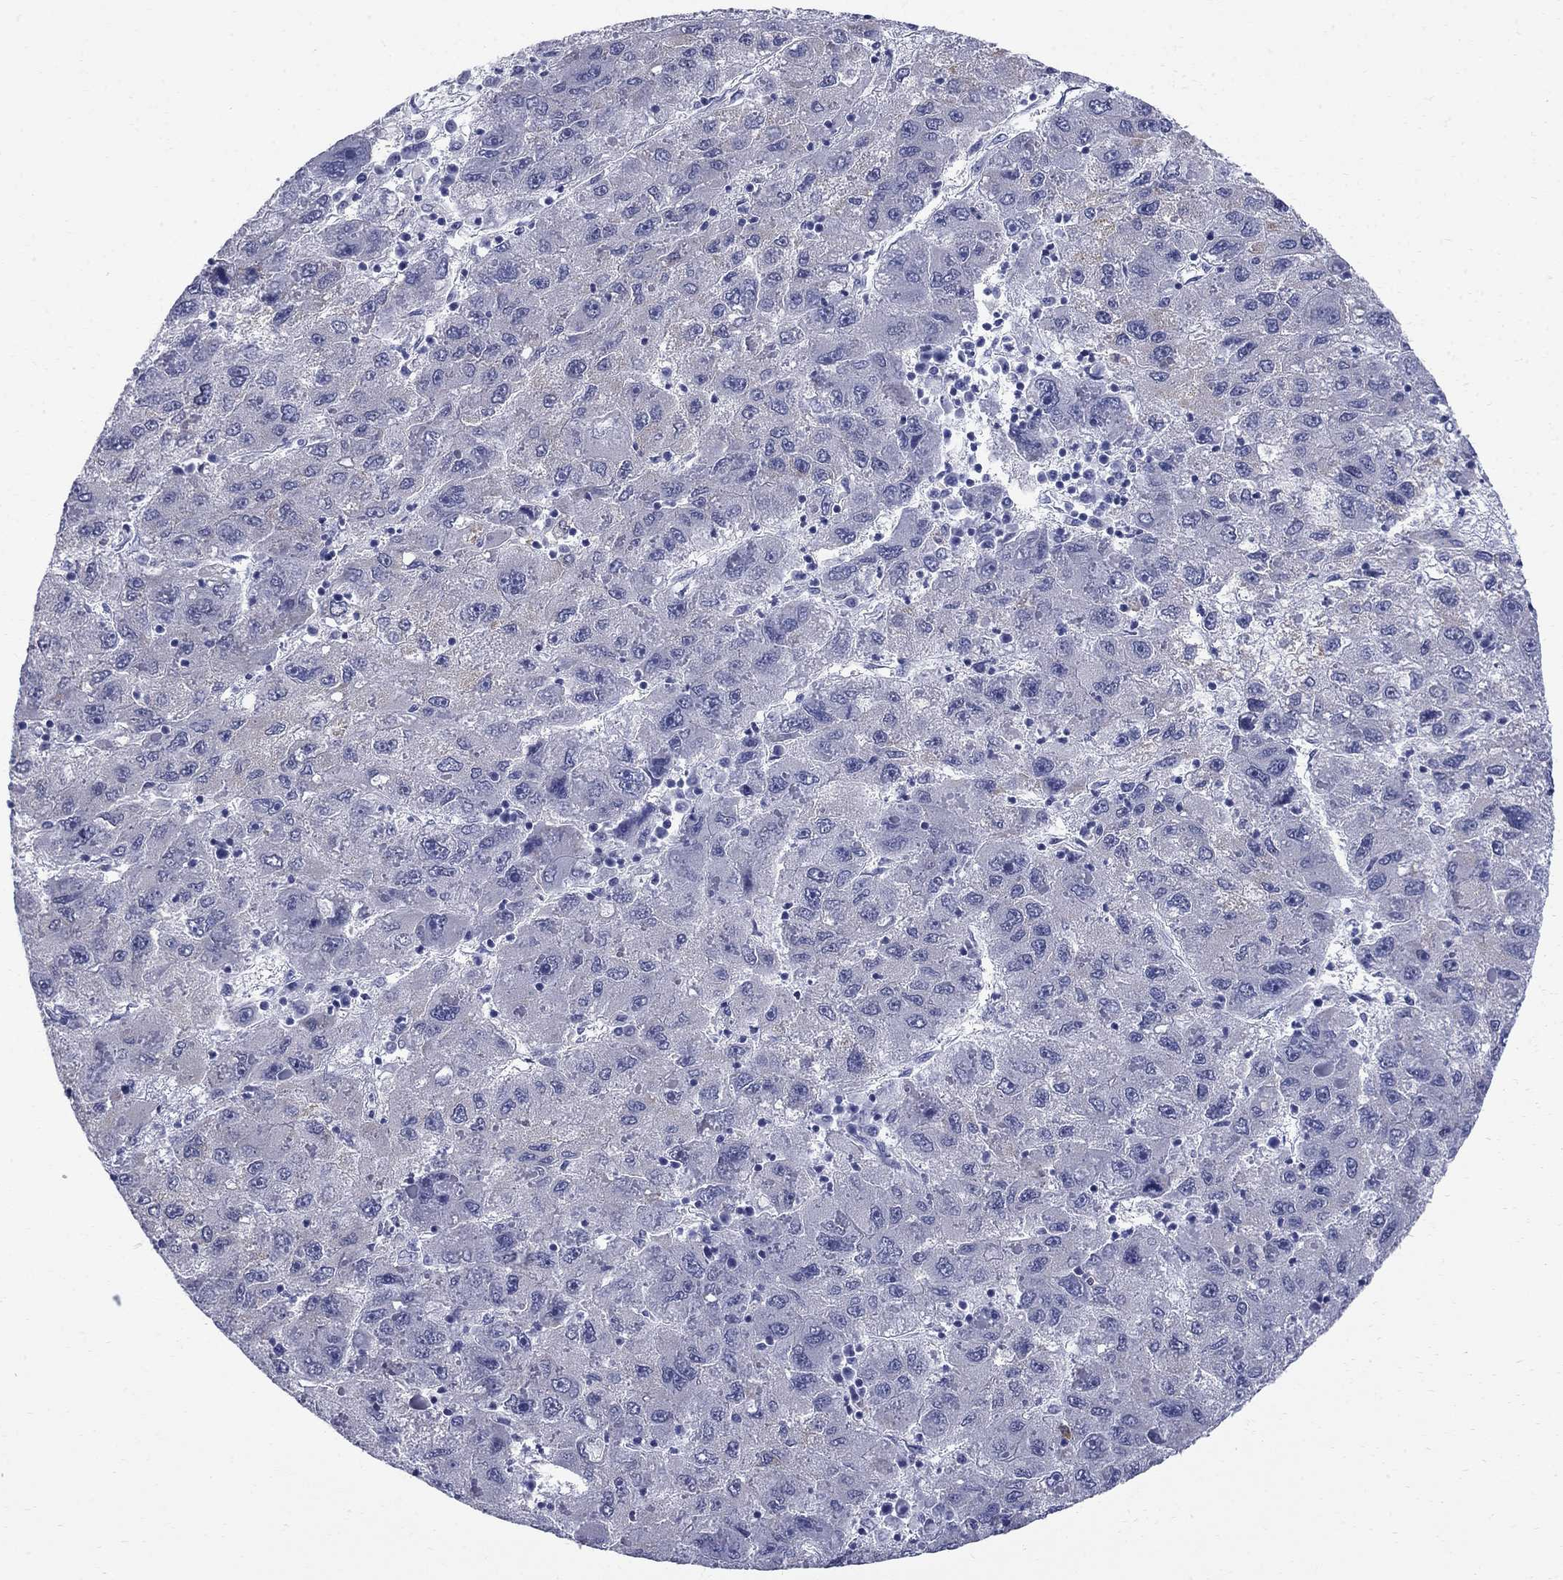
{"staining": {"intensity": "negative", "quantity": "none", "location": "none"}, "tissue": "liver cancer", "cell_type": "Tumor cells", "image_type": "cancer", "snomed": [{"axis": "morphology", "description": "Carcinoma, Hepatocellular, NOS"}, {"axis": "topography", "description": "Liver"}], "caption": "Immunohistochemical staining of human liver hepatocellular carcinoma displays no significant staining in tumor cells.", "gene": "SERPINB2", "patient": {"sex": "male", "age": 75}}